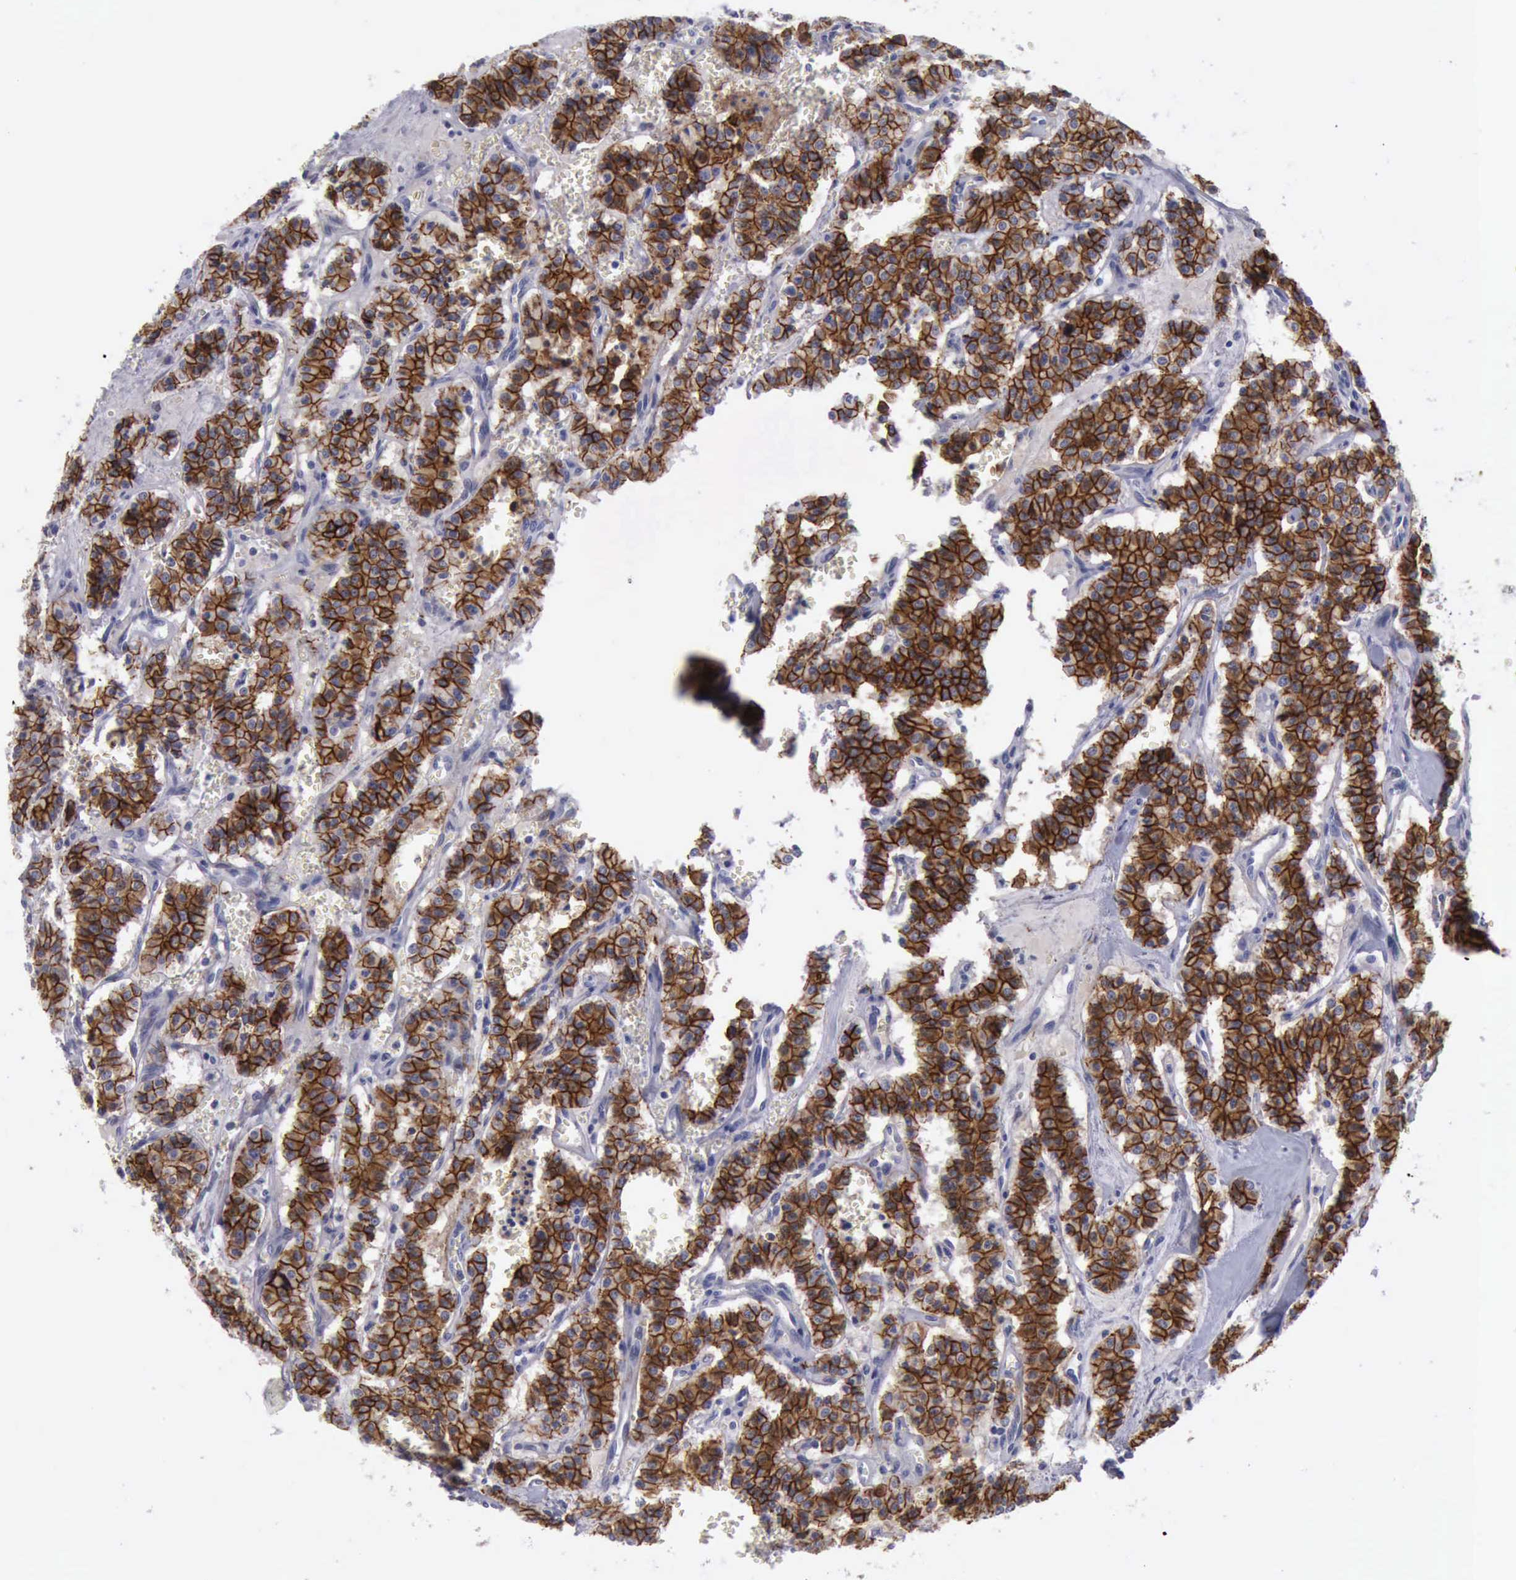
{"staining": {"intensity": "strong", "quantity": ">75%", "location": "cytoplasmic/membranous"}, "tissue": "carcinoid", "cell_type": "Tumor cells", "image_type": "cancer", "snomed": [{"axis": "morphology", "description": "Carcinoid, malignant, NOS"}, {"axis": "topography", "description": "Bronchus"}], "caption": "DAB immunohistochemical staining of human carcinoid shows strong cytoplasmic/membranous protein staining in about >75% of tumor cells.", "gene": "CDH2", "patient": {"sex": "male", "age": 55}}